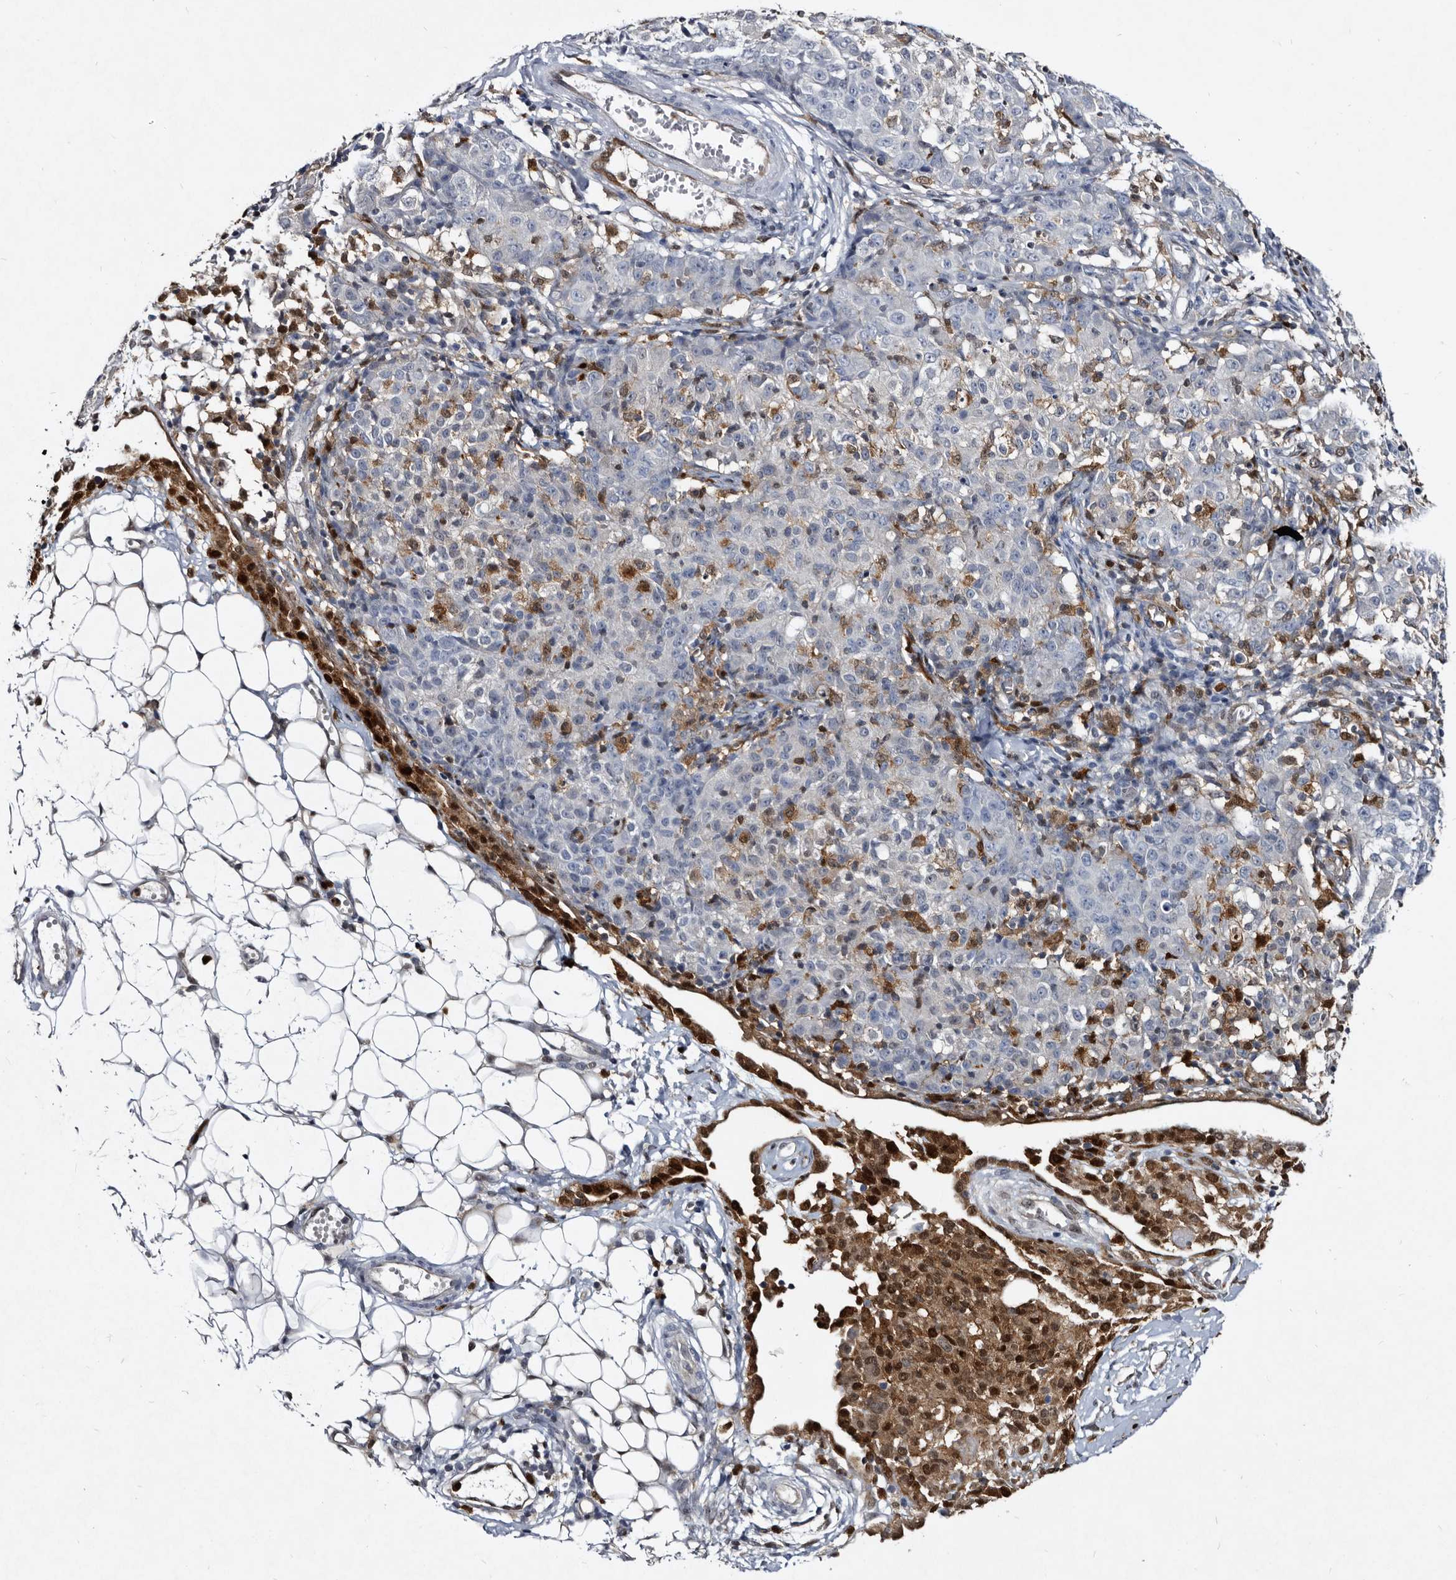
{"staining": {"intensity": "negative", "quantity": "none", "location": "none"}, "tissue": "ovarian cancer", "cell_type": "Tumor cells", "image_type": "cancer", "snomed": [{"axis": "morphology", "description": "Carcinoma, endometroid"}, {"axis": "topography", "description": "Ovary"}], "caption": "This is an immunohistochemistry (IHC) image of human ovarian cancer (endometroid carcinoma). There is no staining in tumor cells.", "gene": "SERPINB8", "patient": {"sex": "female", "age": 42}}